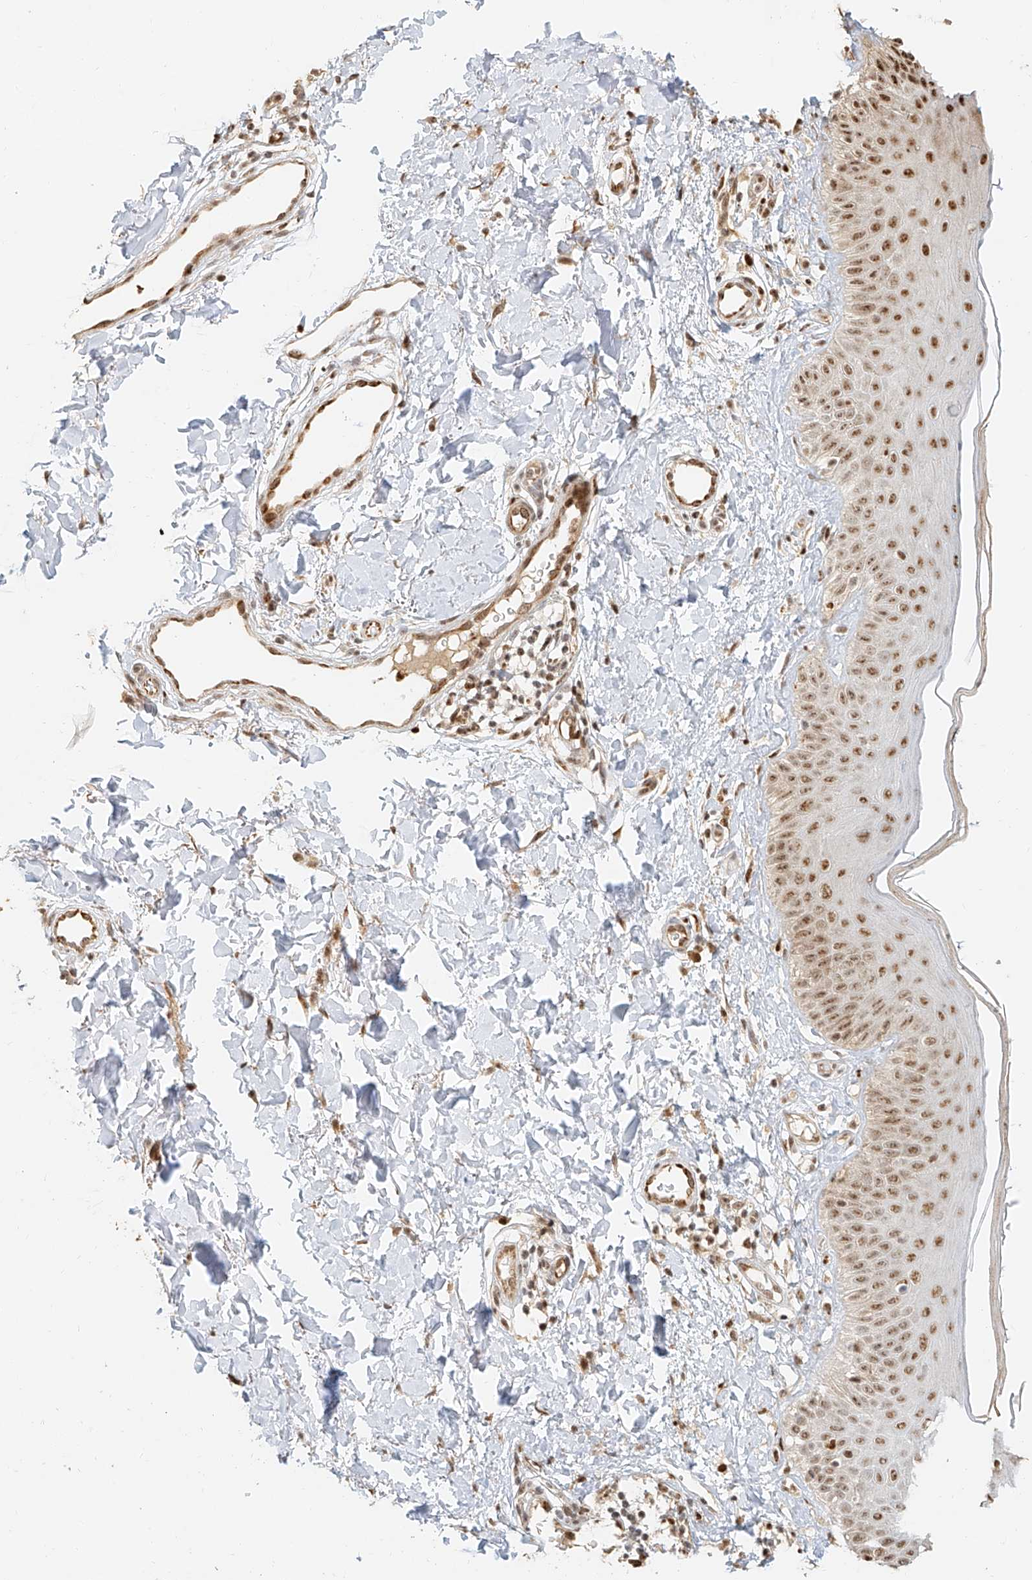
{"staining": {"intensity": "moderate", "quantity": ">75%", "location": "nuclear"}, "tissue": "skin", "cell_type": "Fibroblasts", "image_type": "normal", "snomed": [{"axis": "morphology", "description": "Normal tissue, NOS"}, {"axis": "topography", "description": "Skin"}], "caption": "Skin stained with a brown dye reveals moderate nuclear positive staining in about >75% of fibroblasts.", "gene": "CXorf58", "patient": {"sex": "male", "age": 52}}